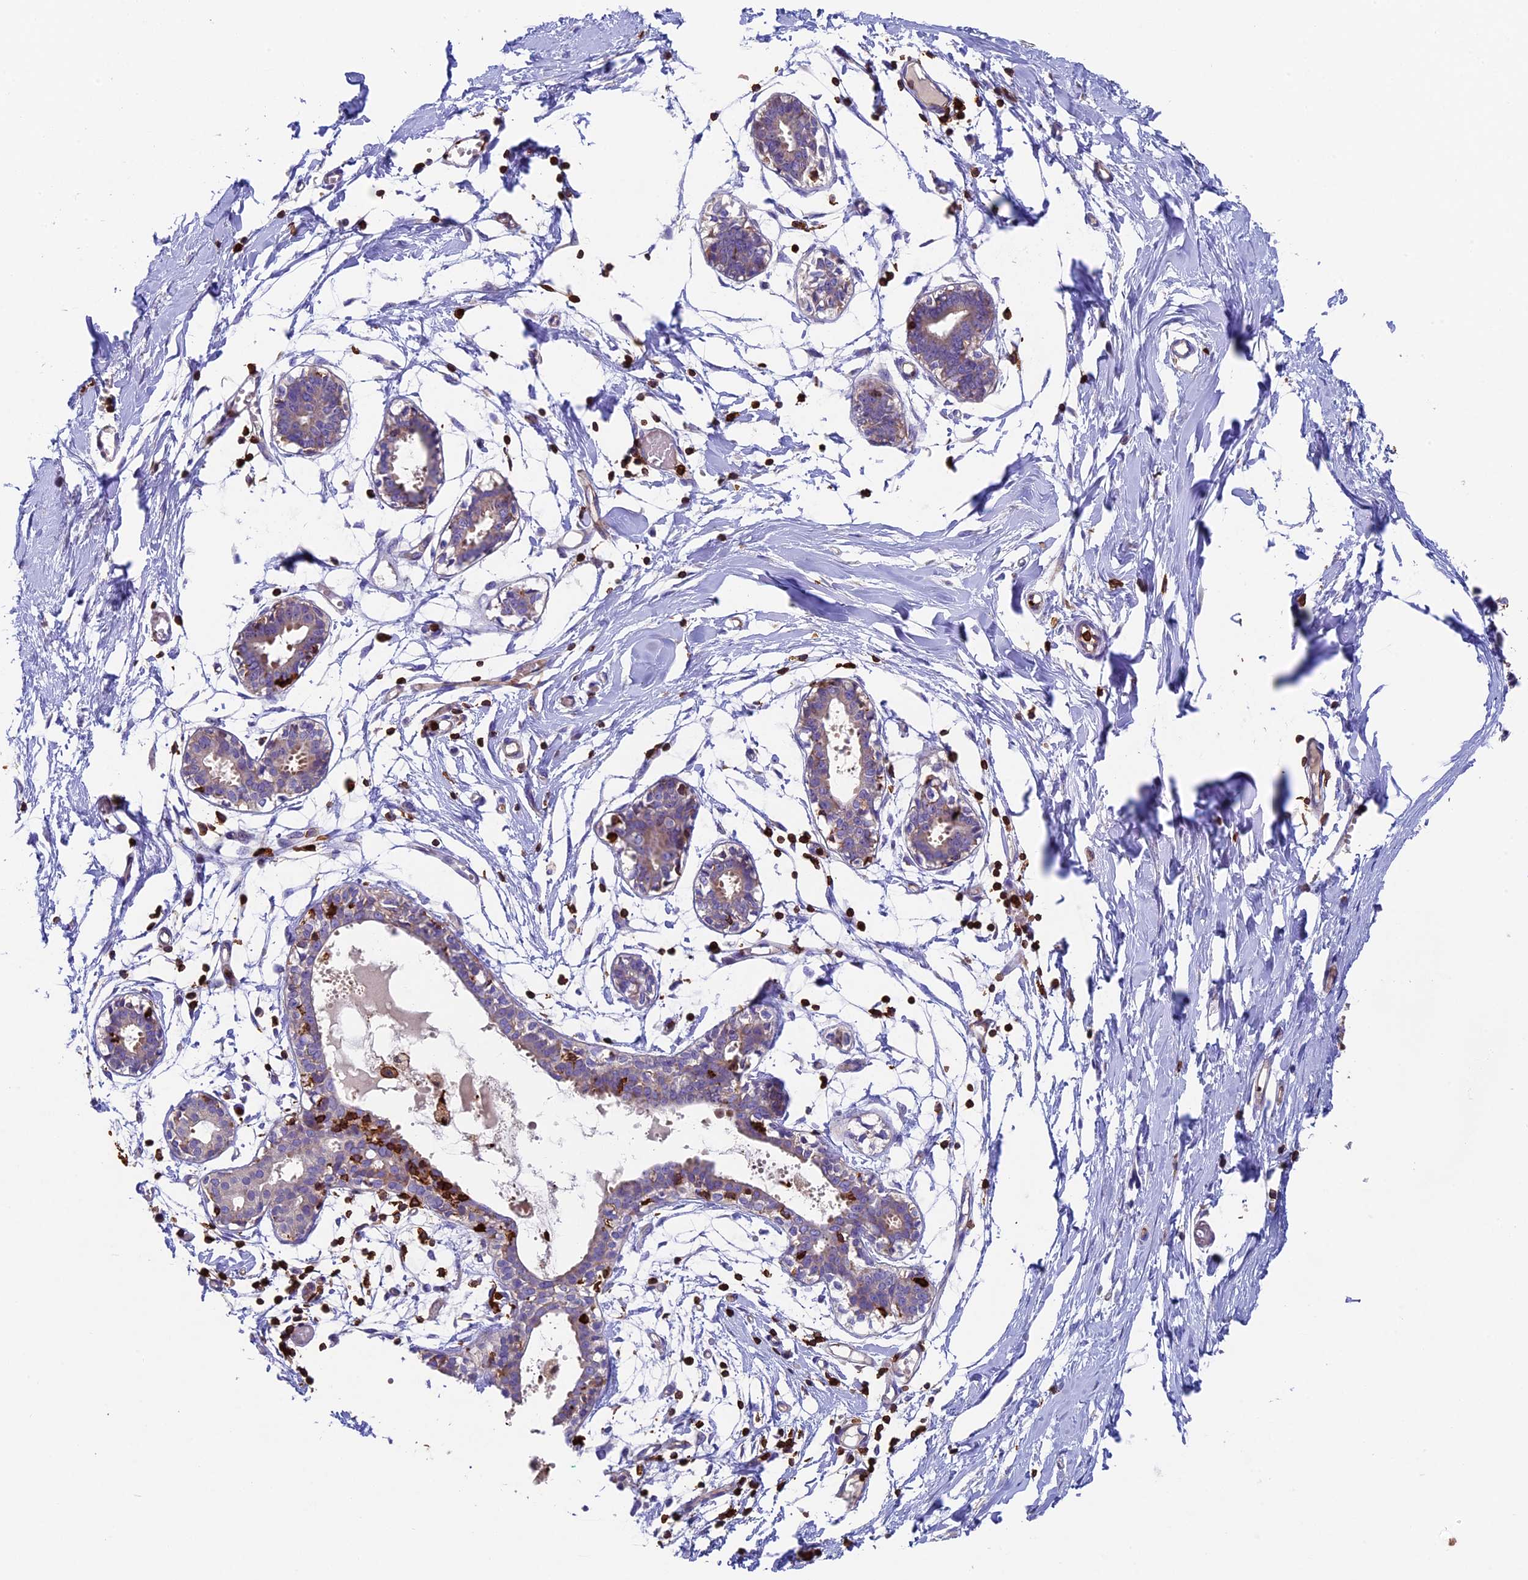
{"staining": {"intensity": "negative", "quantity": "none", "location": "none"}, "tissue": "breast", "cell_type": "Adipocytes", "image_type": "normal", "snomed": [{"axis": "morphology", "description": "Normal tissue, NOS"}, {"axis": "topography", "description": "Breast"}], "caption": "Immunohistochemistry (IHC) of unremarkable breast shows no staining in adipocytes.", "gene": "ADAT1", "patient": {"sex": "female", "age": 27}}